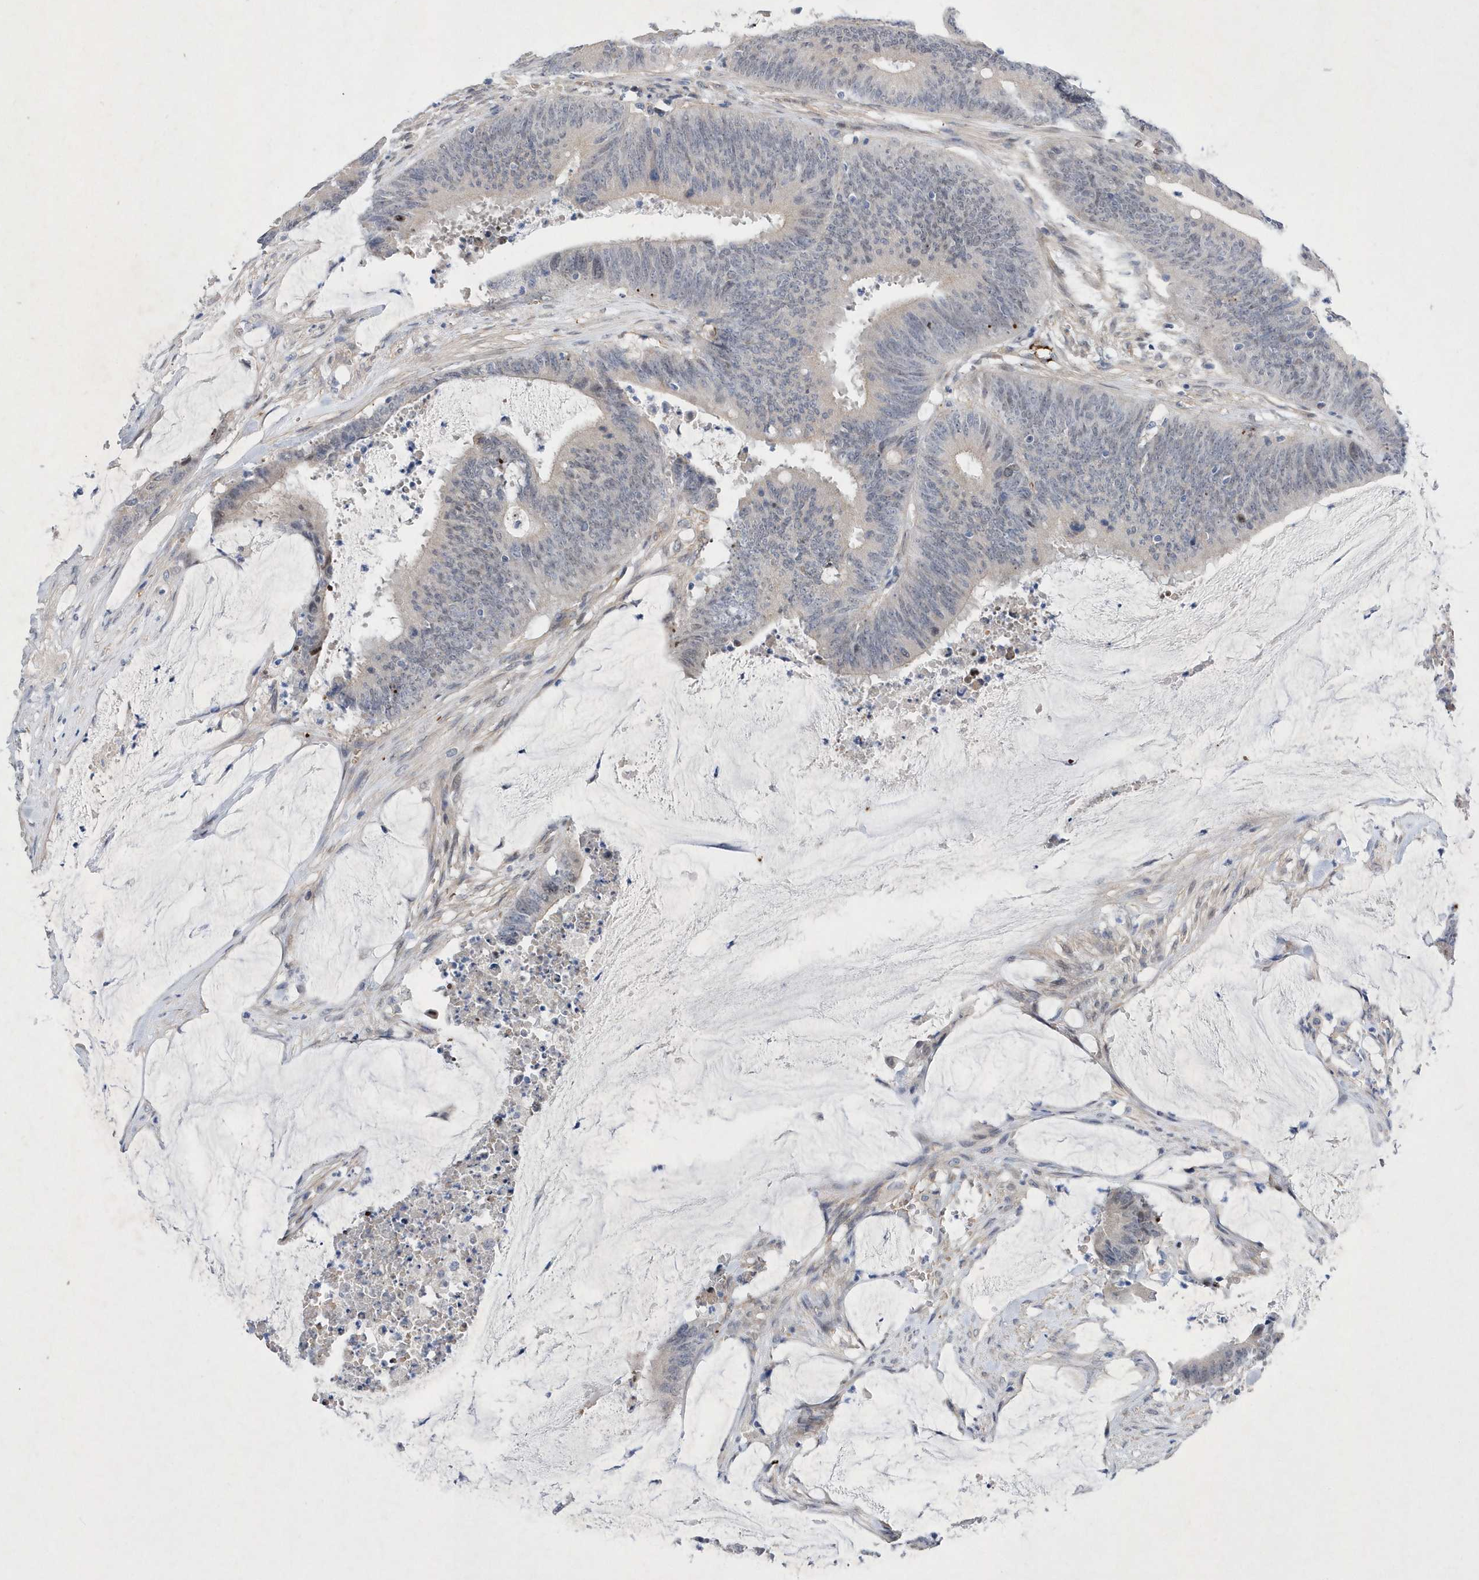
{"staining": {"intensity": "negative", "quantity": "none", "location": "none"}, "tissue": "colorectal cancer", "cell_type": "Tumor cells", "image_type": "cancer", "snomed": [{"axis": "morphology", "description": "Adenocarcinoma, NOS"}, {"axis": "topography", "description": "Rectum"}], "caption": "IHC image of human colorectal cancer (adenocarcinoma) stained for a protein (brown), which exhibits no positivity in tumor cells.", "gene": "ZNF875", "patient": {"sex": "female", "age": 66}}